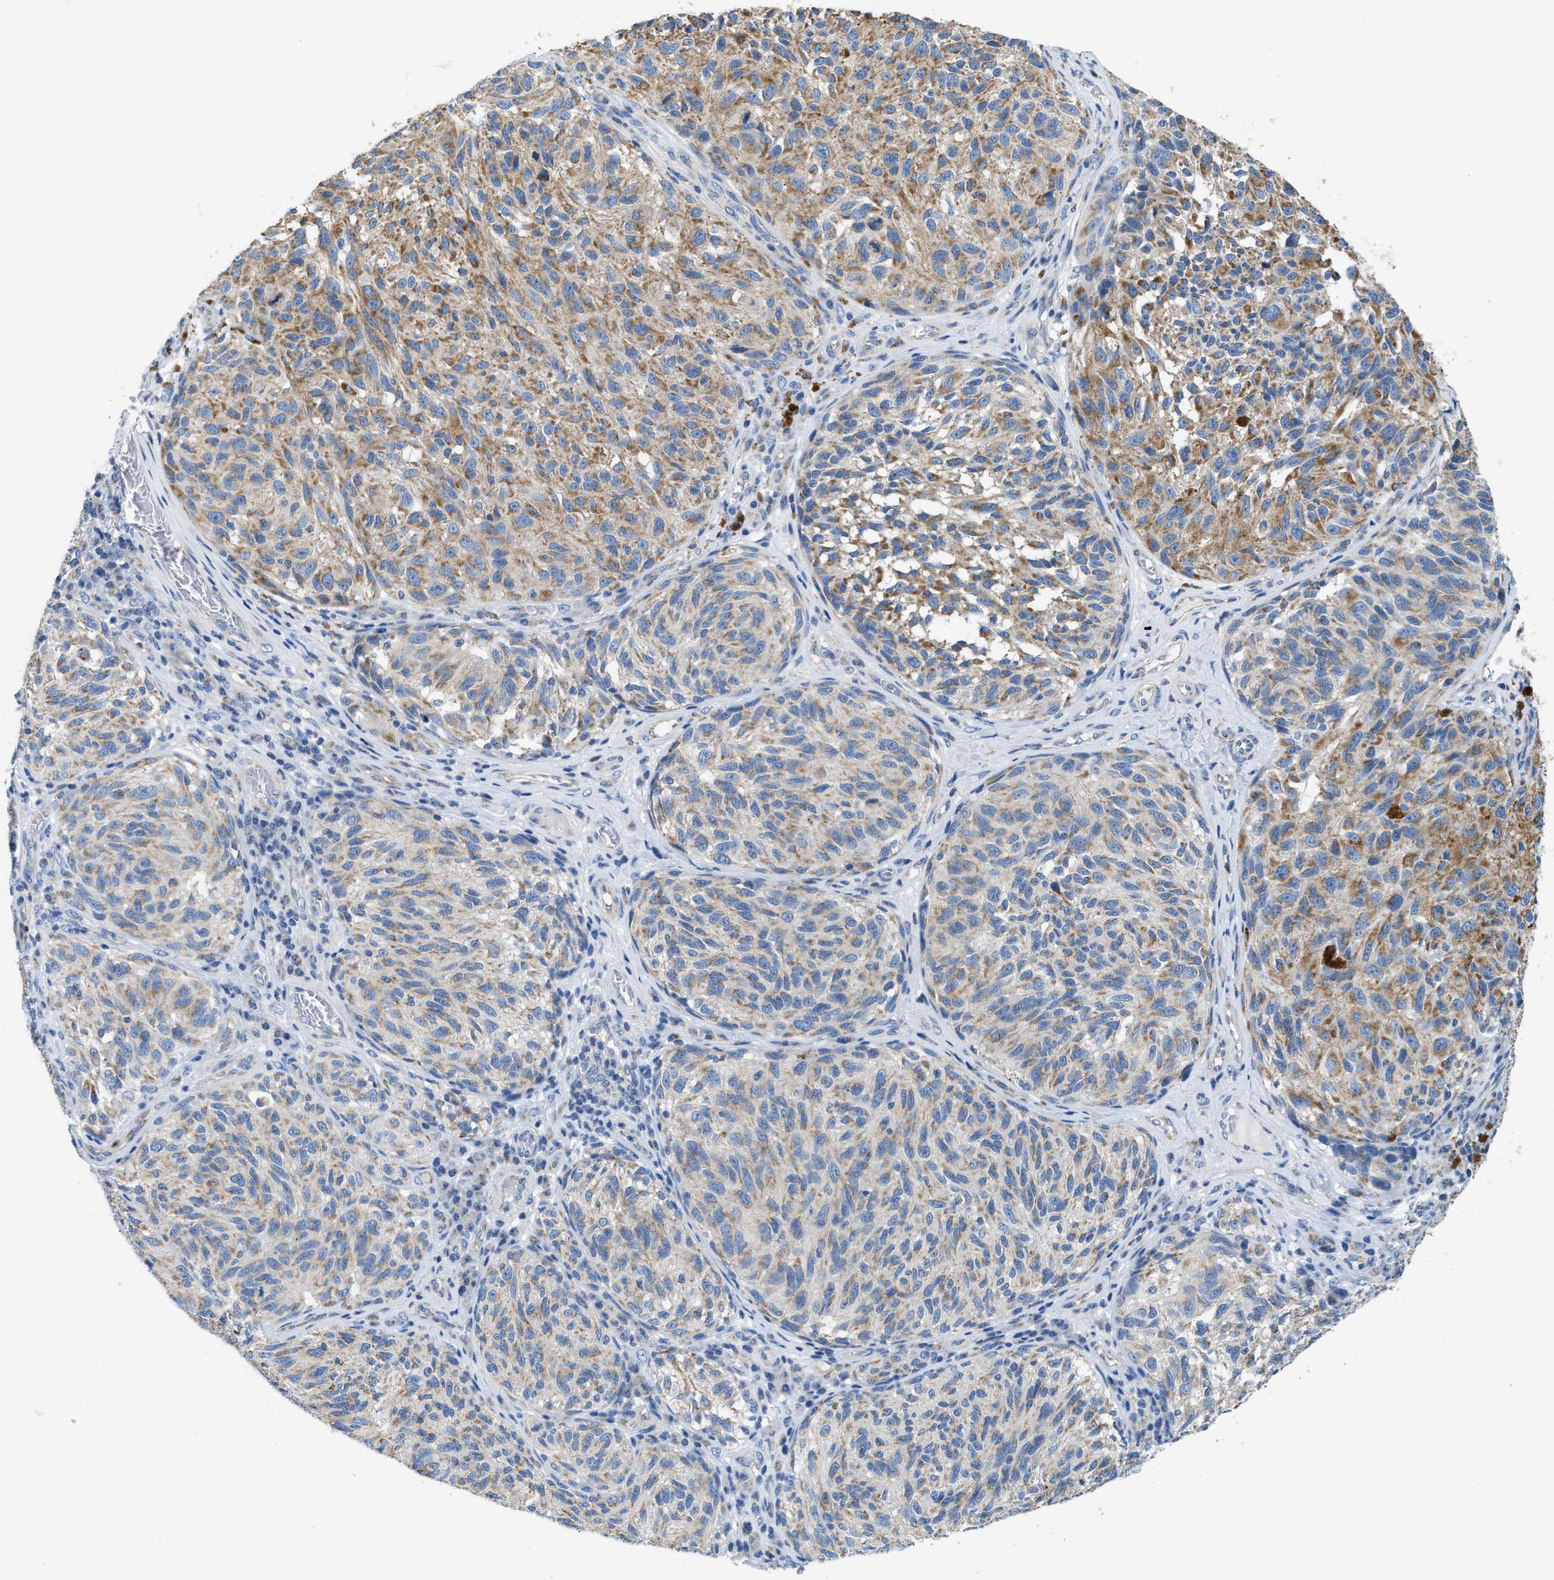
{"staining": {"intensity": "weak", "quantity": ">75%", "location": "cytoplasmic/membranous"}, "tissue": "melanoma", "cell_type": "Tumor cells", "image_type": "cancer", "snomed": [{"axis": "morphology", "description": "Malignant melanoma, NOS"}, {"axis": "topography", "description": "Skin"}], "caption": "There is low levels of weak cytoplasmic/membranous staining in tumor cells of malignant melanoma, as demonstrated by immunohistochemical staining (brown color).", "gene": "SLC25A13", "patient": {"sex": "female", "age": 73}}